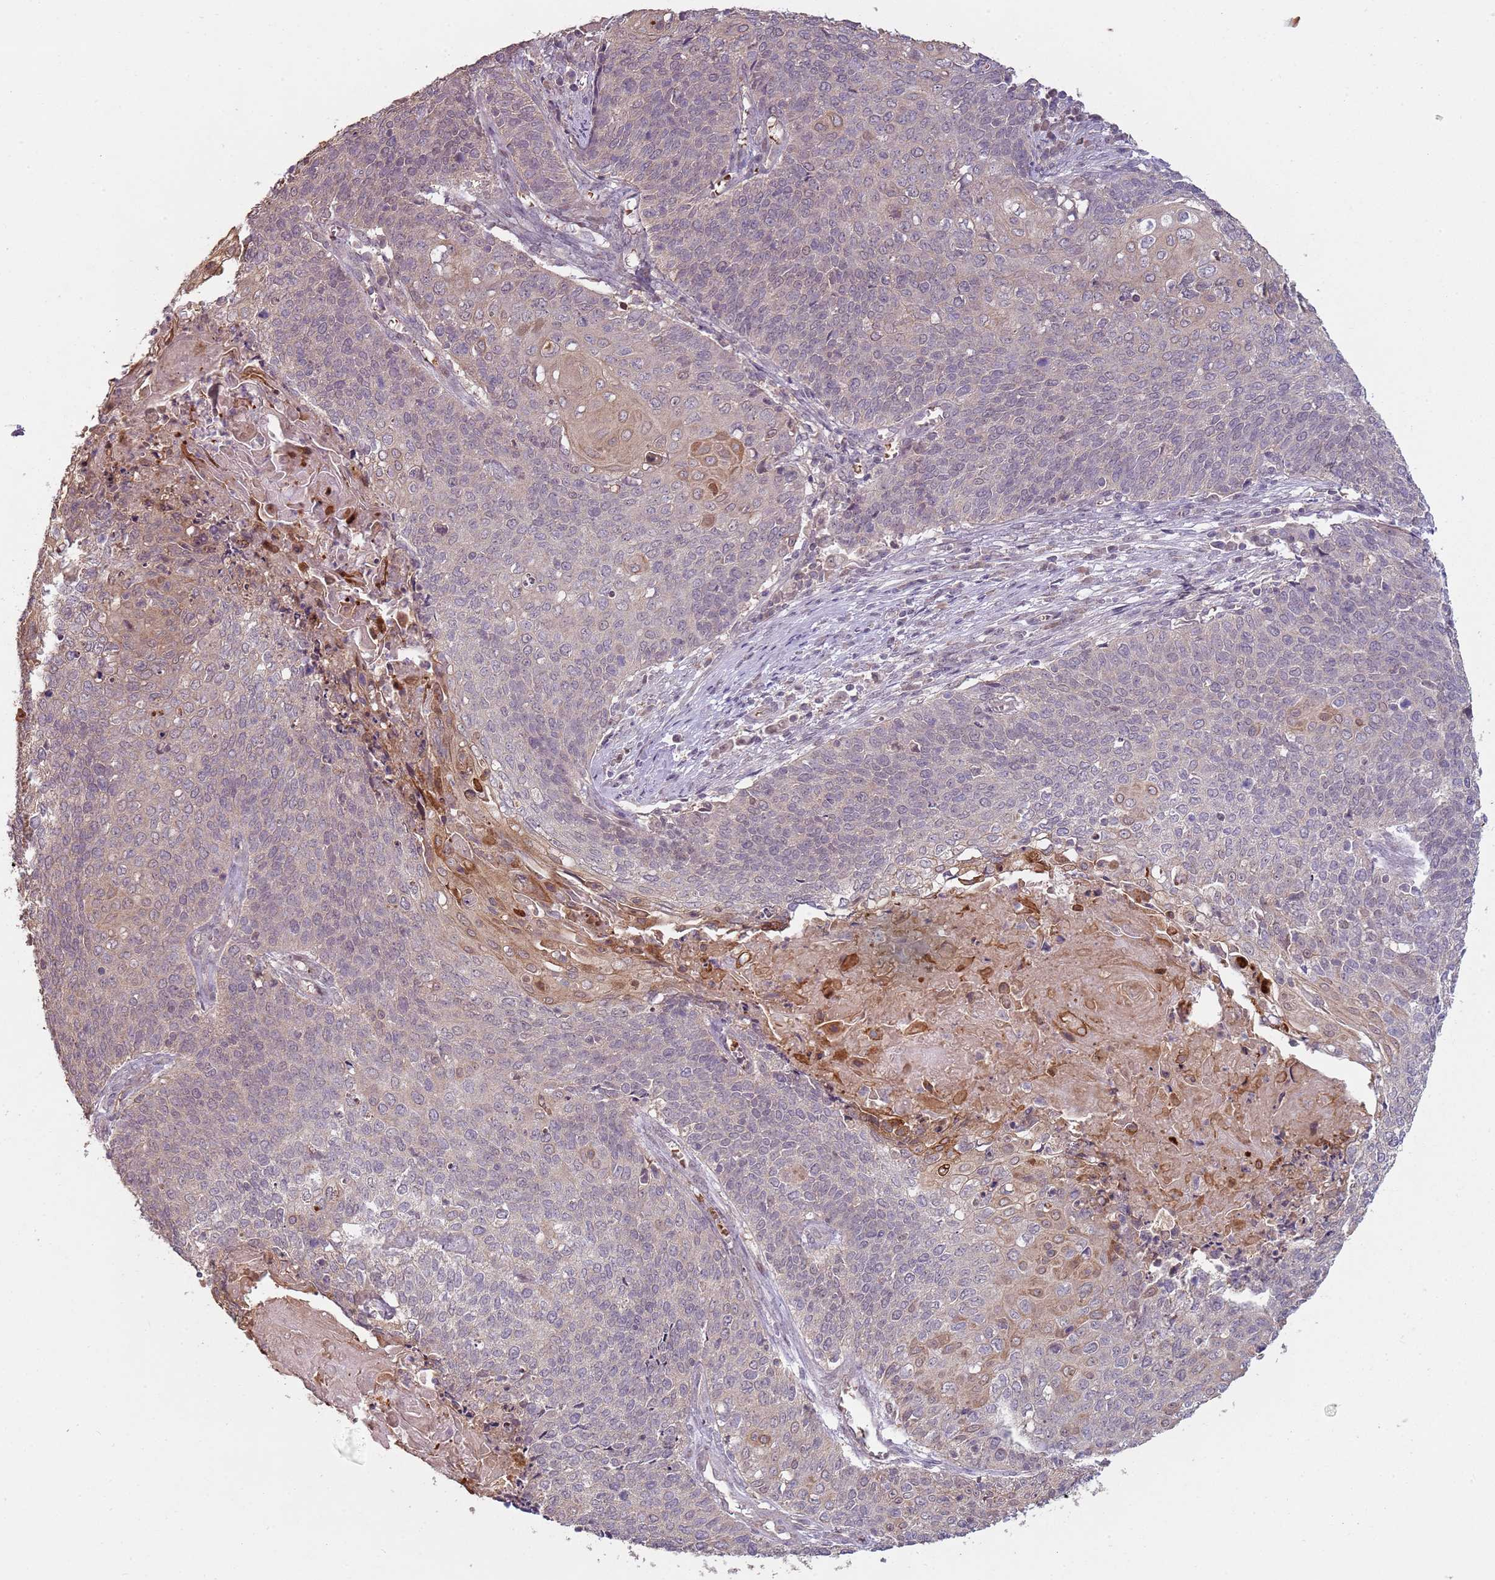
{"staining": {"intensity": "weak", "quantity": "<25%", "location": "cytoplasmic/membranous"}, "tissue": "cervical cancer", "cell_type": "Tumor cells", "image_type": "cancer", "snomed": [{"axis": "morphology", "description": "Squamous cell carcinoma, NOS"}, {"axis": "topography", "description": "Cervix"}], "caption": "Cervical squamous cell carcinoma stained for a protein using immunohistochemistry exhibits no expression tumor cells.", "gene": "TEKT4", "patient": {"sex": "female", "age": 39}}